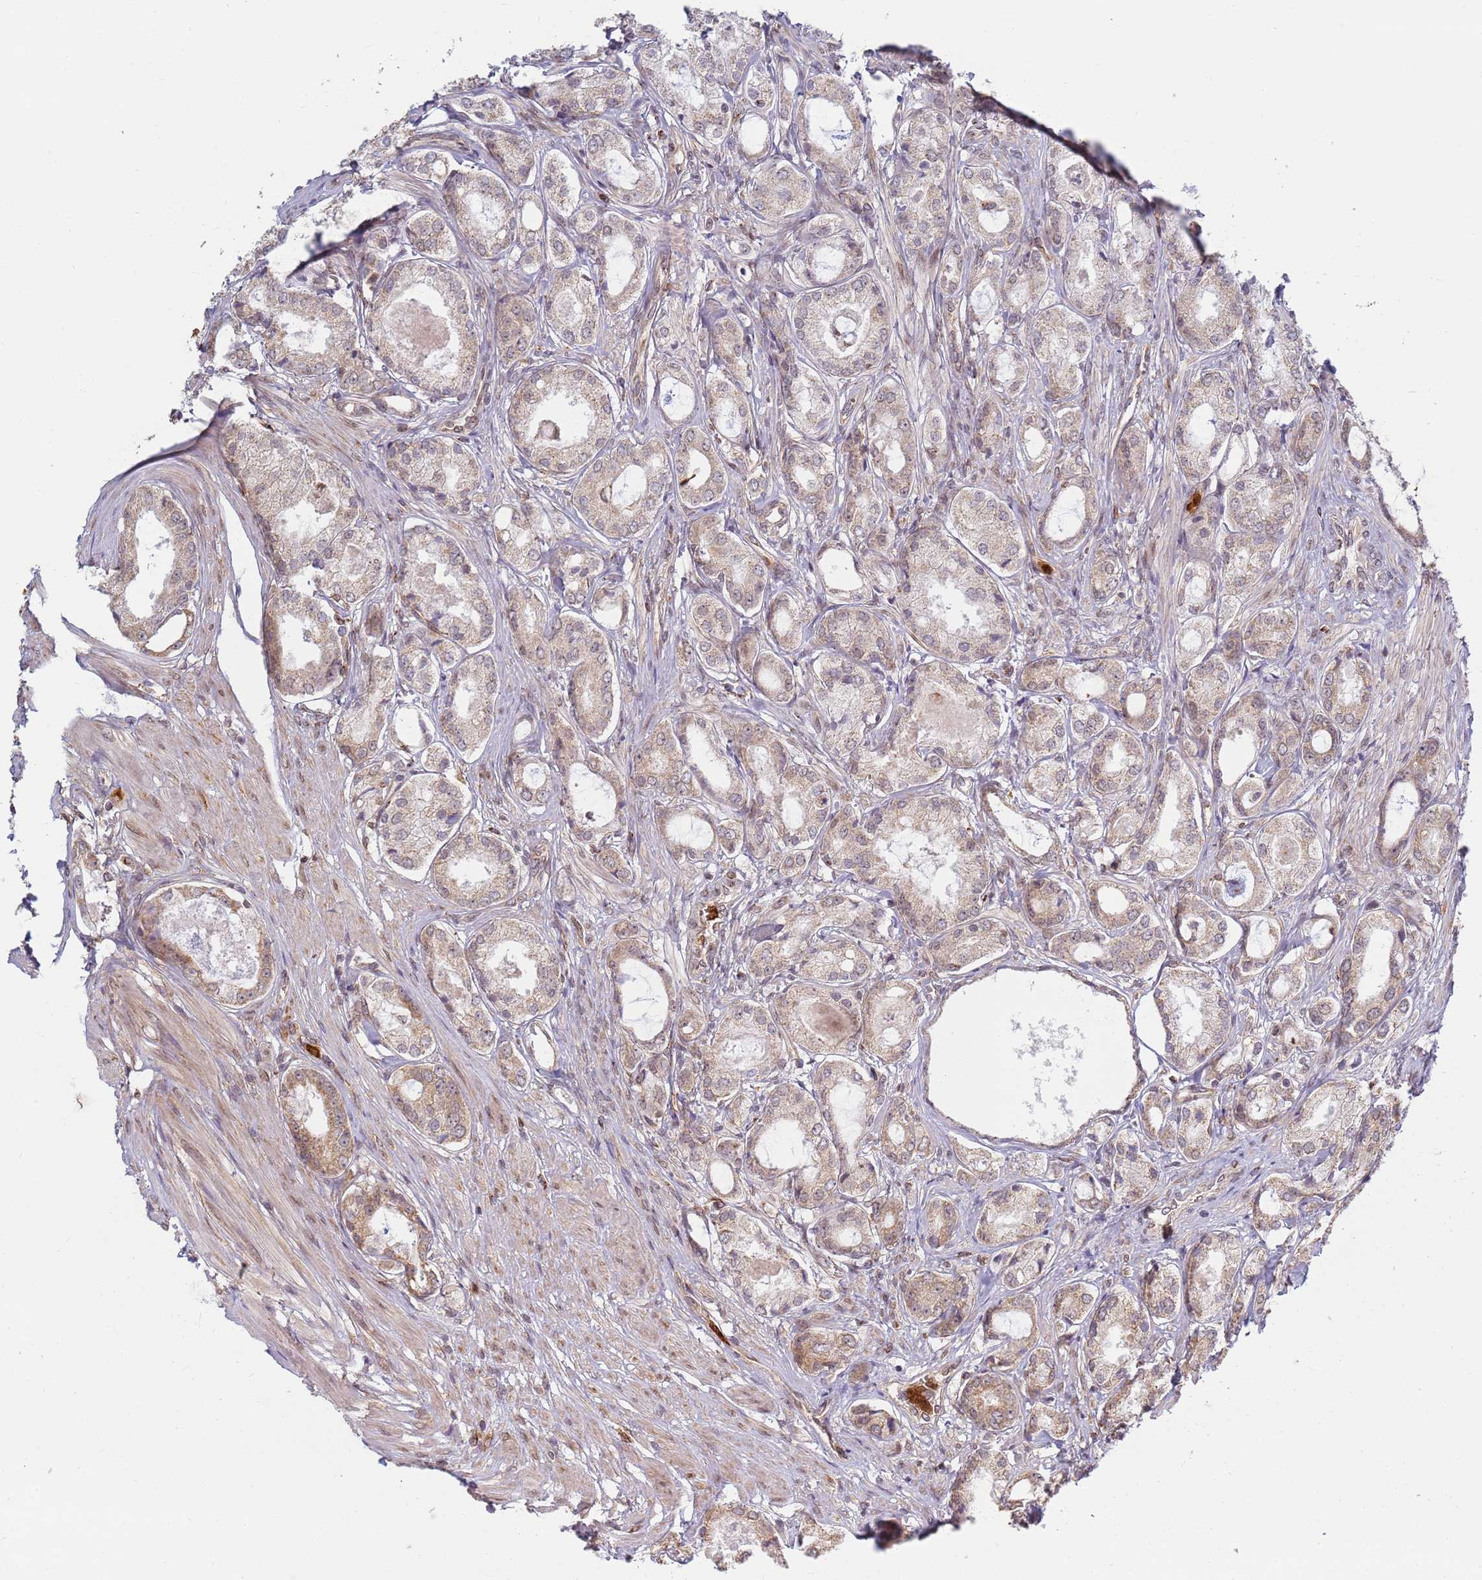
{"staining": {"intensity": "moderate", "quantity": "25%-75%", "location": "cytoplasmic/membranous"}, "tissue": "prostate cancer", "cell_type": "Tumor cells", "image_type": "cancer", "snomed": [{"axis": "morphology", "description": "Adenocarcinoma, Low grade"}, {"axis": "topography", "description": "Prostate"}], "caption": "Moderate cytoplasmic/membranous staining for a protein is appreciated in about 25%-75% of tumor cells of prostate cancer (low-grade adenocarcinoma) using IHC.", "gene": "CEP170", "patient": {"sex": "male", "age": 68}}